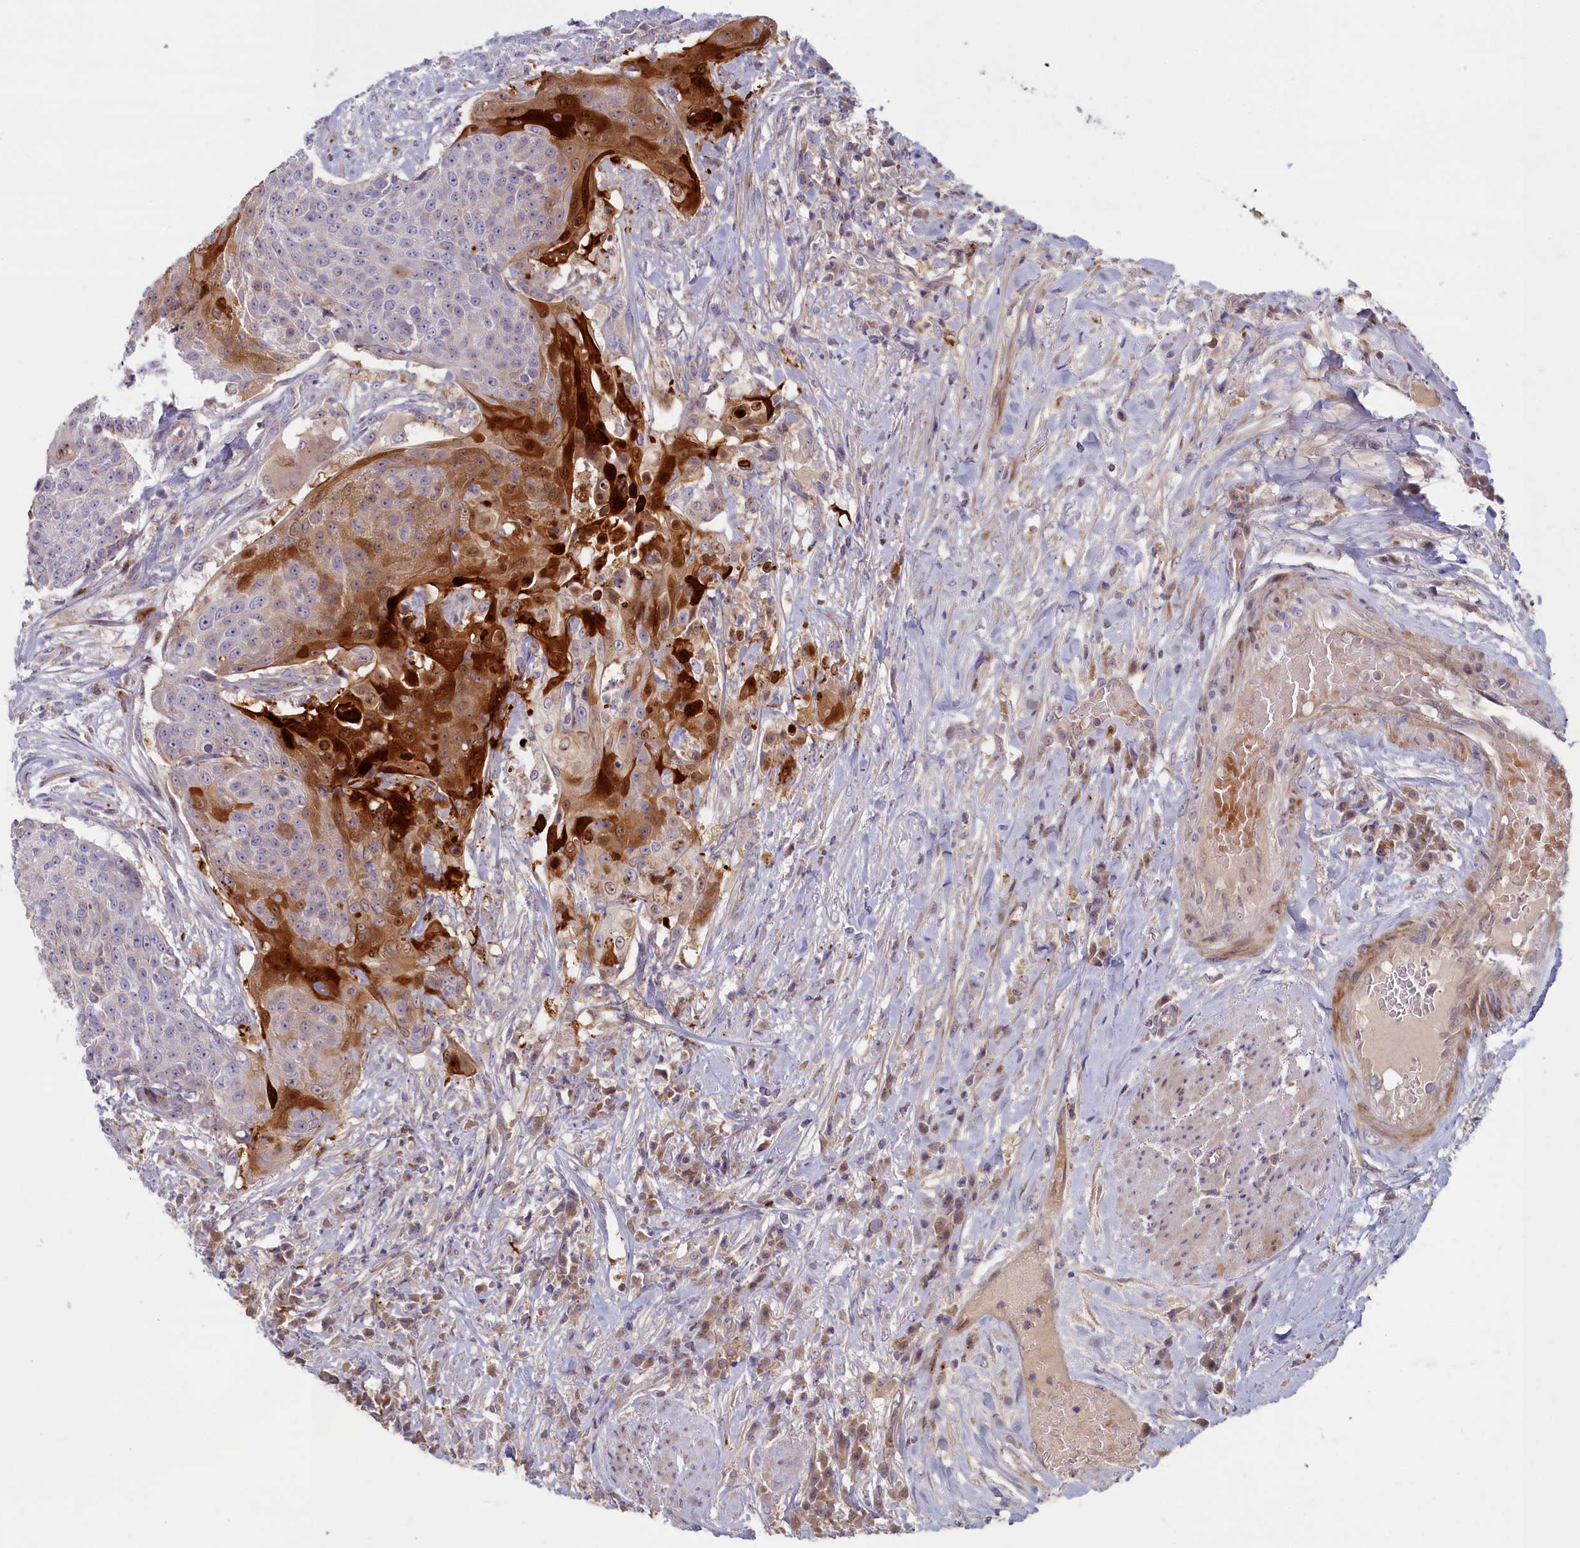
{"staining": {"intensity": "moderate", "quantity": "<25%", "location": "cytoplasmic/membranous,nuclear"}, "tissue": "urothelial cancer", "cell_type": "Tumor cells", "image_type": "cancer", "snomed": [{"axis": "morphology", "description": "Urothelial carcinoma, High grade"}, {"axis": "topography", "description": "Urinary bladder"}], "caption": "Immunohistochemistry (IHC) (DAB (3,3'-diaminobenzidine)) staining of human urothelial cancer shows moderate cytoplasmic/membranous and nuclear protein expression in approximately <25% of tumor cells.", "gene": "FCSK", "patient": {"sex": "female", "age": 63}}